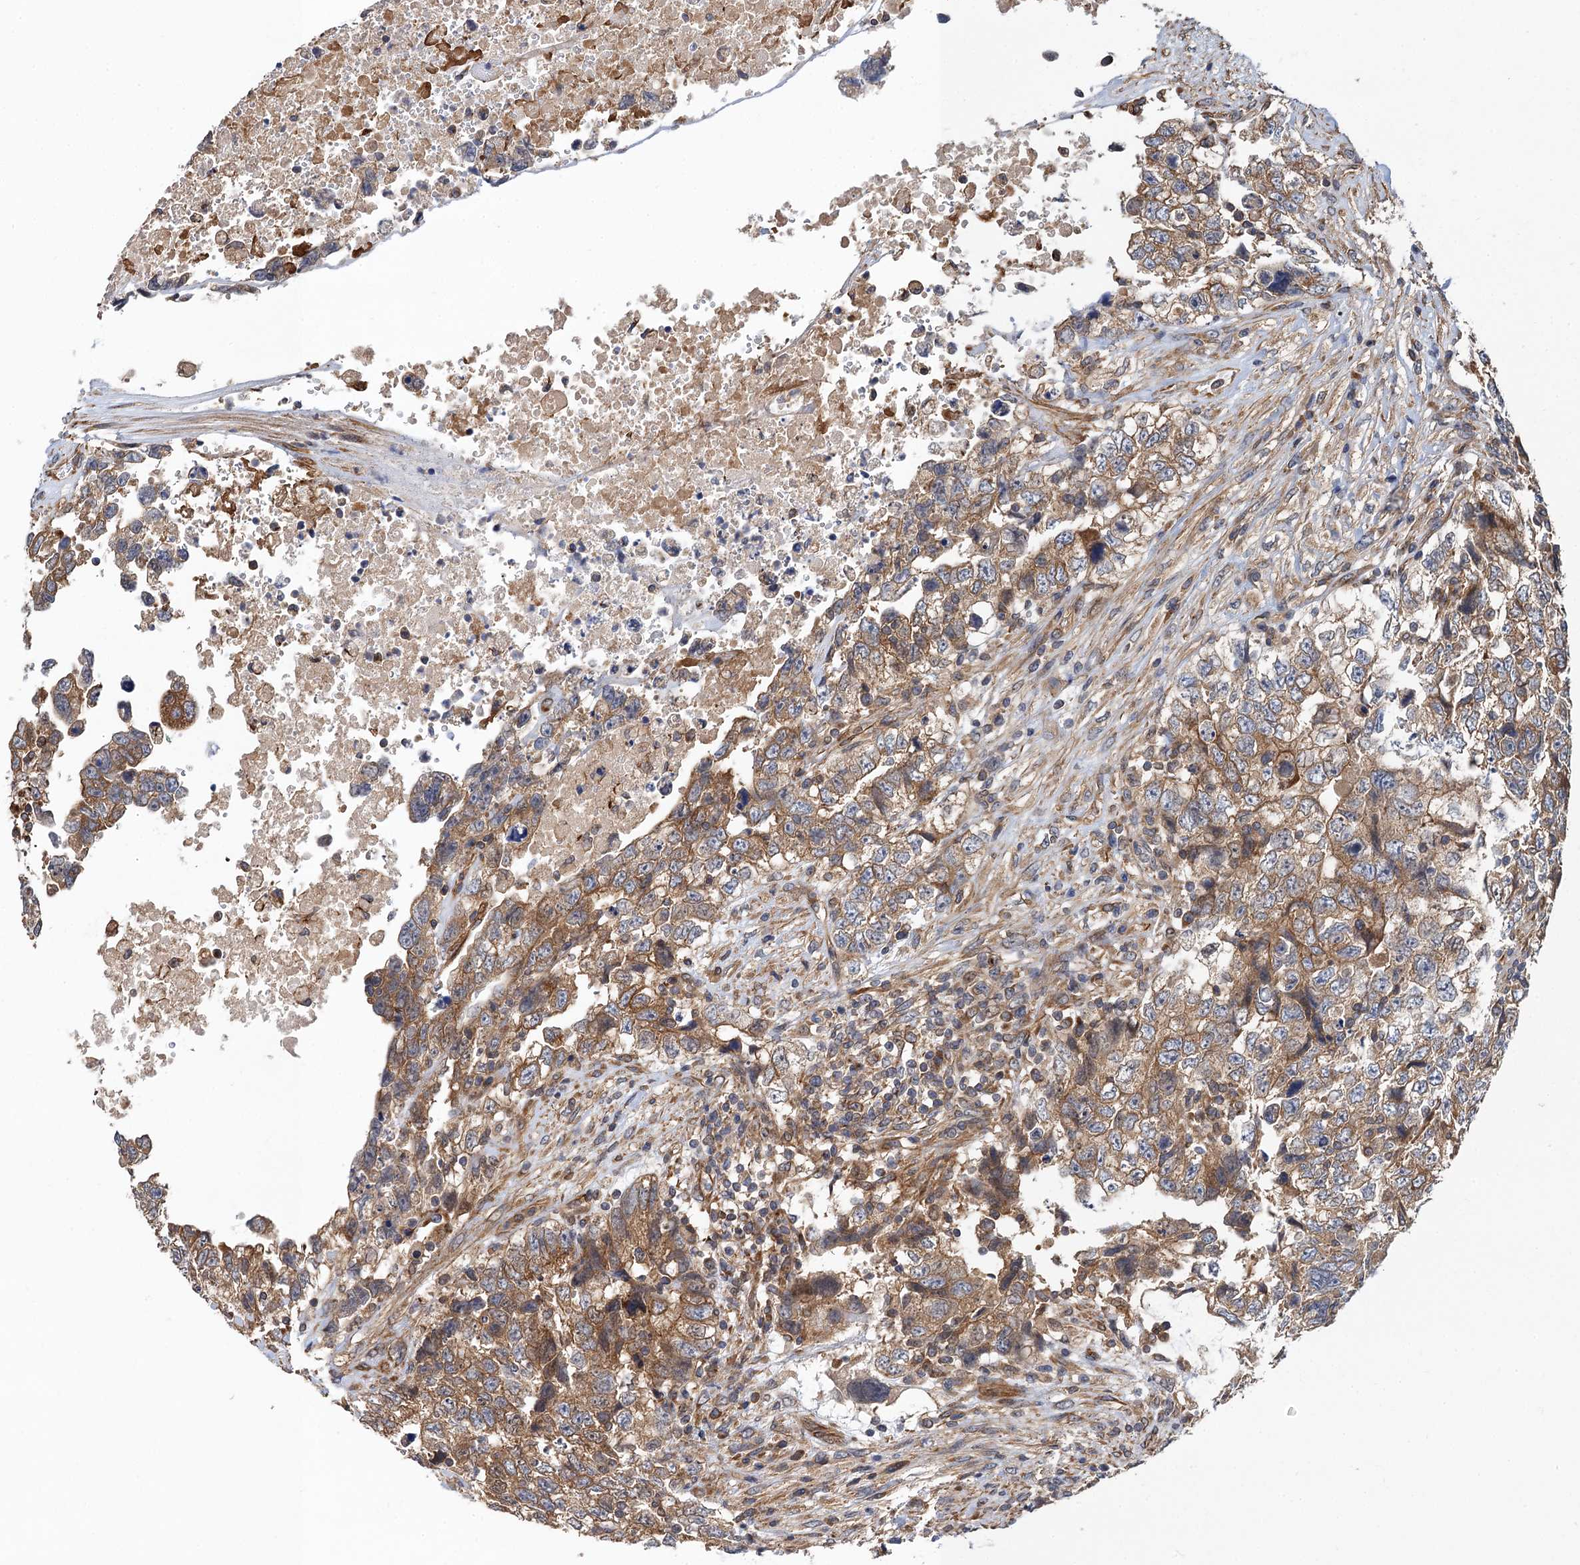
{"staining": {"intensity": "moderate", "quantity": ">75%", "location": "cytoplasmic/membranous"}, "tissue": "testis cancer", "cell_type": "Tumor cells", "image_type": "cancer", "snomed": [{"axis": "morphology", "description": "Carcinoma, Embryonal, NOS"}, {"axis": "topography", "description": "Testis"}], "caption": "Protein staining of embryonal carcinoma (testis) tissue shows moderate cytoplasmic/membranous expression in about >75% of tumor cells. Ihc stains the protein of interest in brown and the nuclei are stained blue.", "gene": "PJA2", "patient": {"sex": "male", "age": 37}}